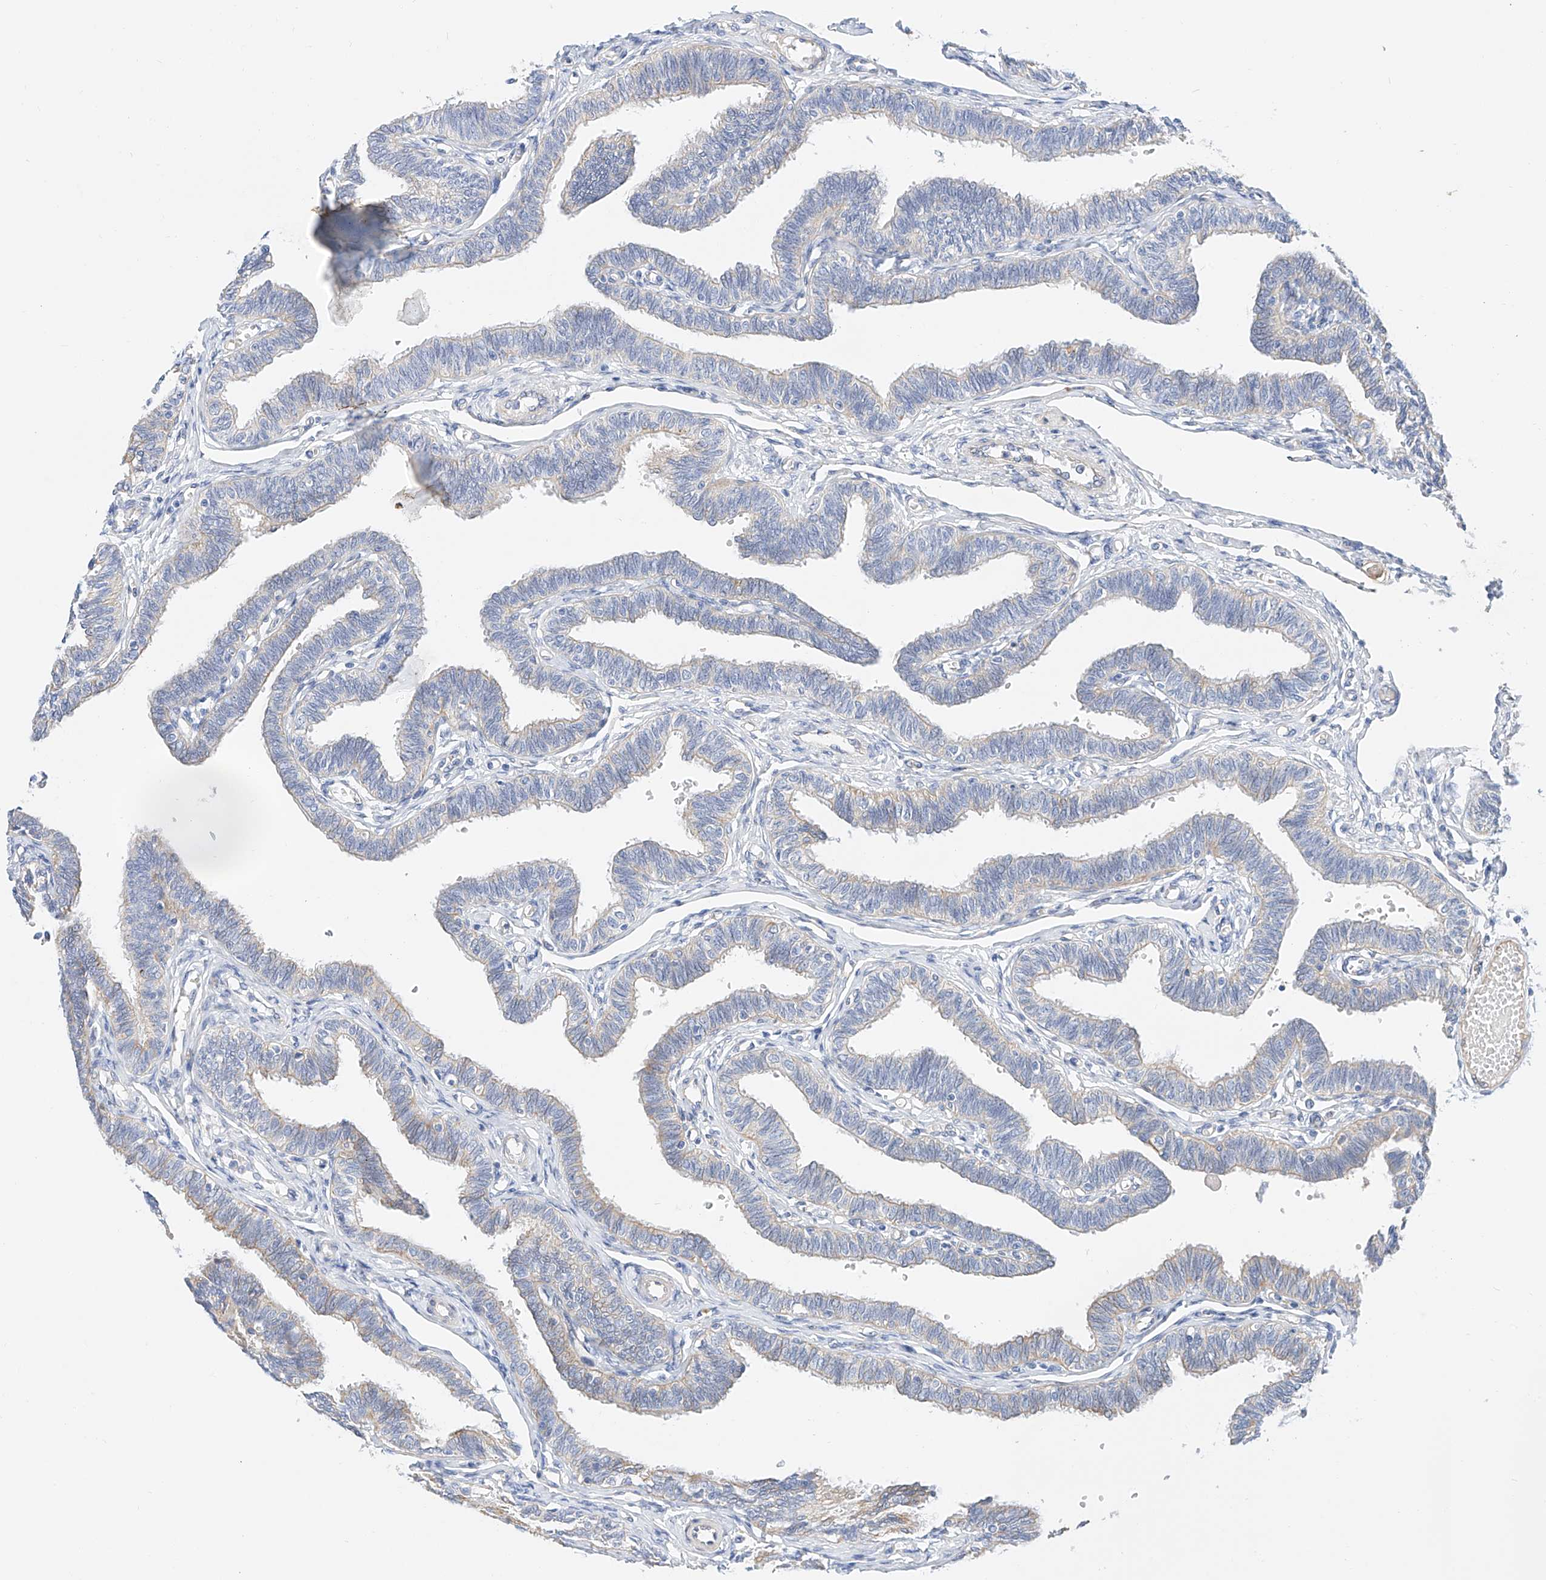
{"staining": {"intensity": "weak", "quantity": "<25%", "location": "cytoplasmic/membranous"}, "tissue": "fallopian tube", "cell_type": "Glandular cells", "image_type": "normal", "snomed": [{"axis": "morphology", "description": "Normal tissue, NOS"}, {"axis": "topography", "description": "Fallopian tube"}, {"axis": "topography", "description": "Ovary"}], "caption": "Glandular cells are negative for brown protein staining in unremarkable fallopian tube. (Stains: DAB (3,3'-diaminobenzidine) immunohistochemistry (IHC) with hematoxylin counter stain, Microscopy: brightfield microscopy at high magnification).", "gene": "SBSPON", "patient": {"sex": "female", "age": 23}}